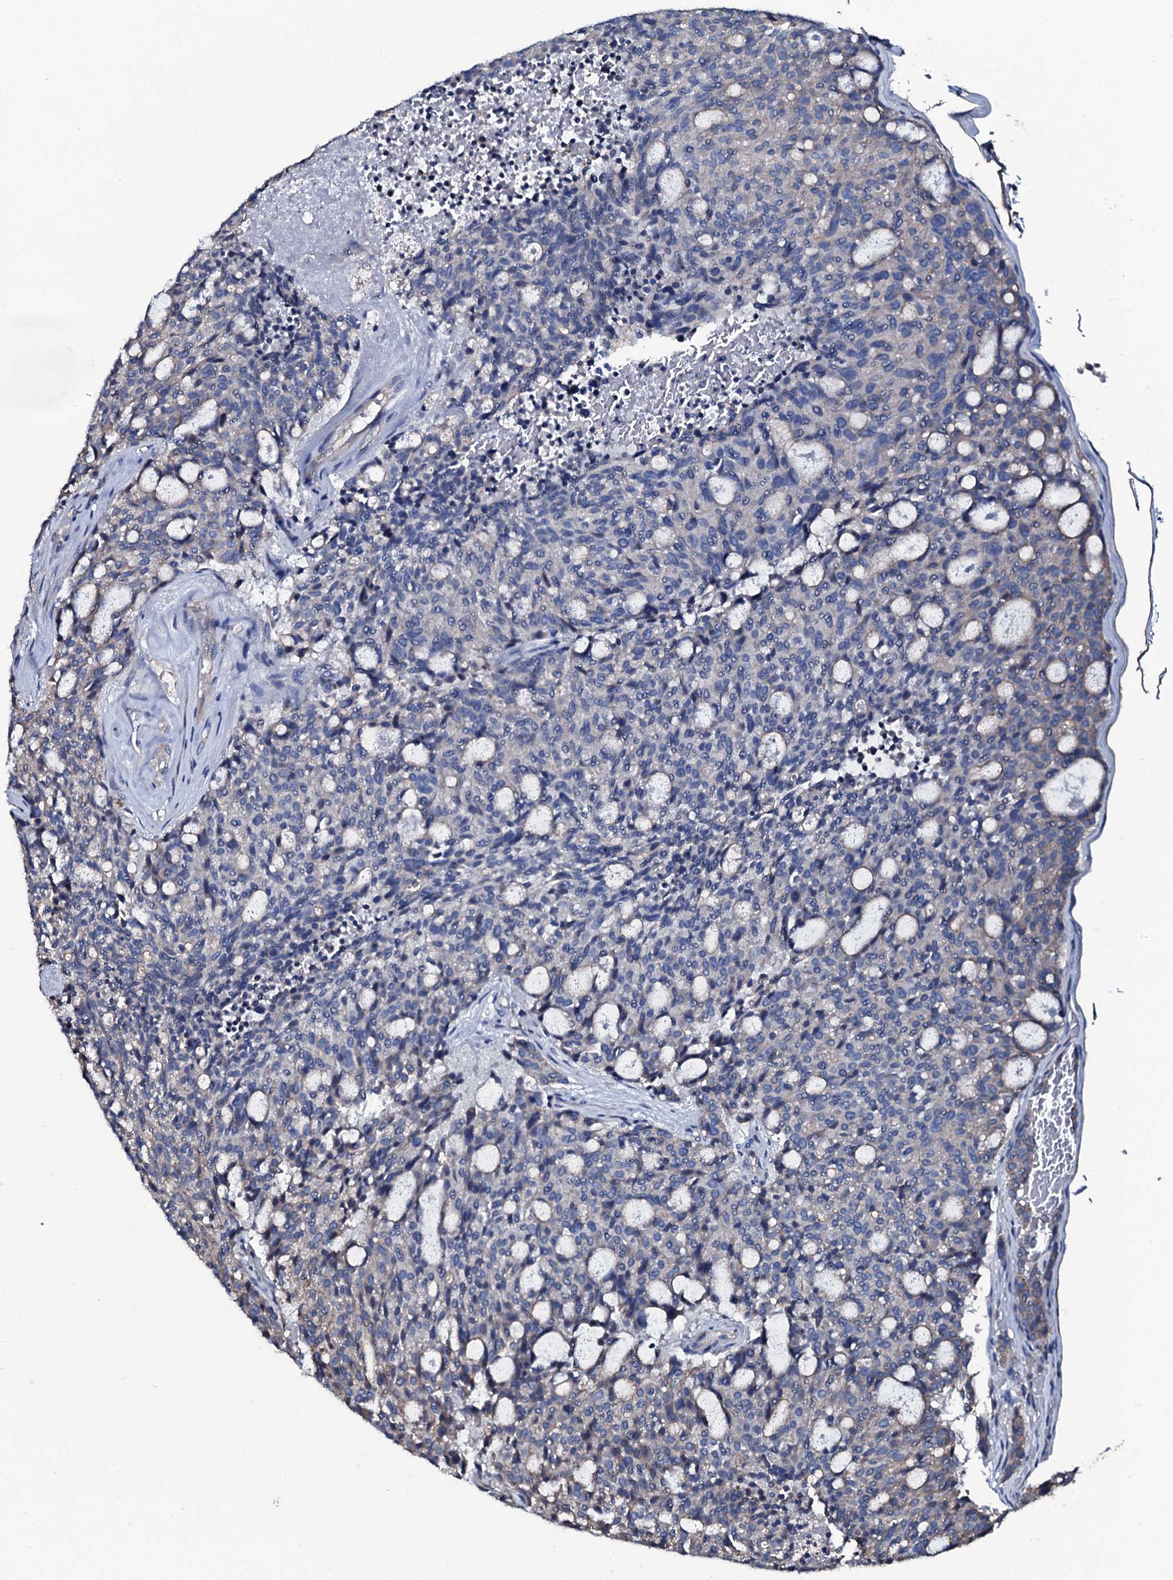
{"staining": {"intensity": "negative", "quantity": "none", "location": "none"}, "tissue": "carcinoid", "cell_type": "Tumor cells", "image_type": "cancer", "snomed": [{"axis": "morphology", "description": "Carcinoid, malignant, NOS"}, {"axis": "topography", "description": "Pancreas"}], "caption": "Immunohistochemistry (IHC) of human carcinoid shows no staining in tumor cells. The staining was performed using DAB (3,3'-diaminobenzidine) to visualize the protein expression in brown, while the nuclei were stained in blue with hematoxylin (Magnification: 20x).", "gene": "DMAC2", "patient": {"sex": "female", "age": 54}}